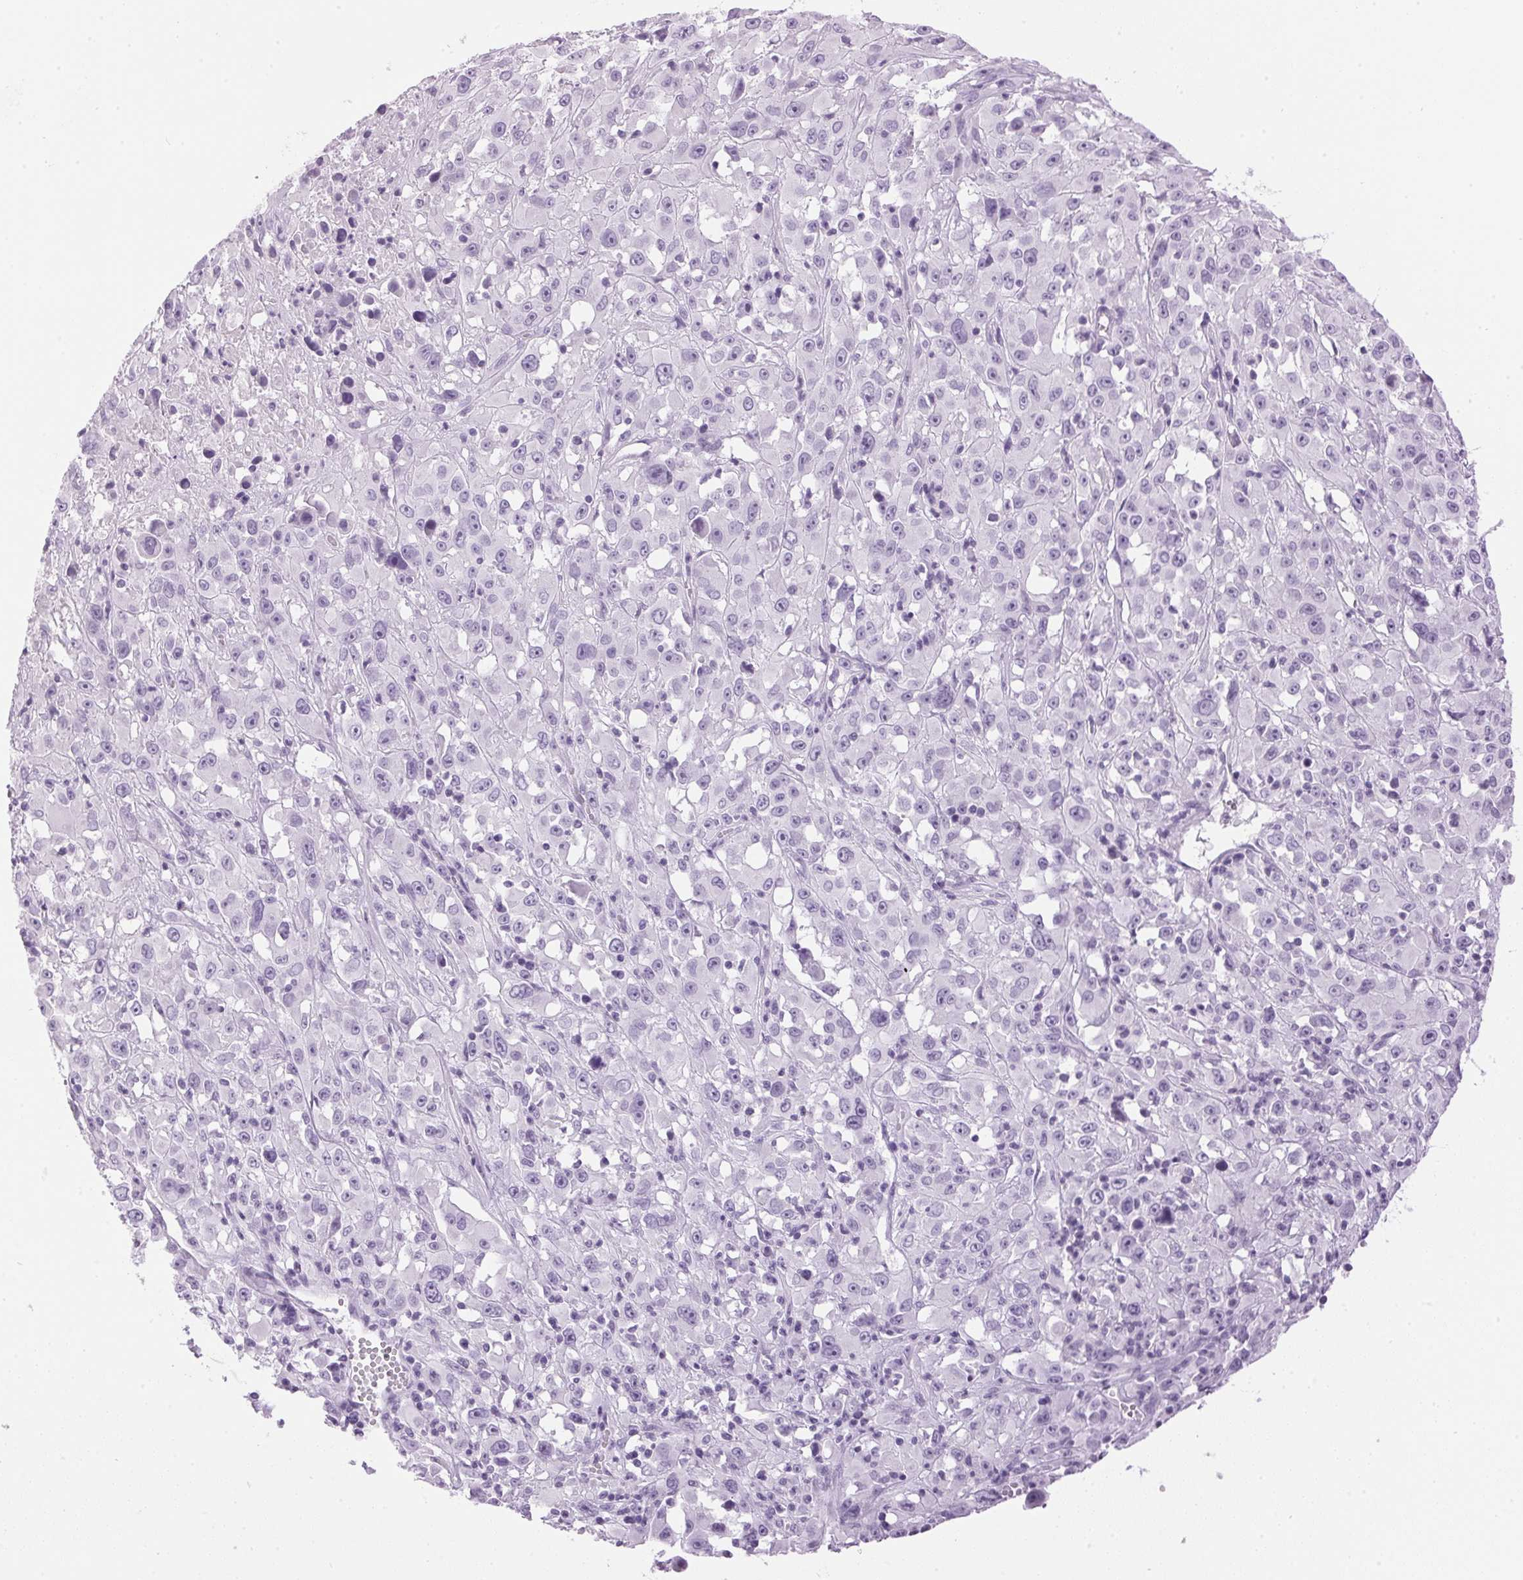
{"staining": {"intensity": "negative", "quantity": "none", "location": "none"}, "tissue": "melanoma", "cell_type": "Tumor cells", "image_type": "cancer", "snomed": [{"axis": "morphology", "description": "Malignant melanoma, Metastatic site"}, {"axis": "topography", "description": "Soft tissue"}], "caption": "Tumor cells show no significant protein staining in melanoma.", "gene": "SP7", "patient": {"sex": "male", "age": 50}}